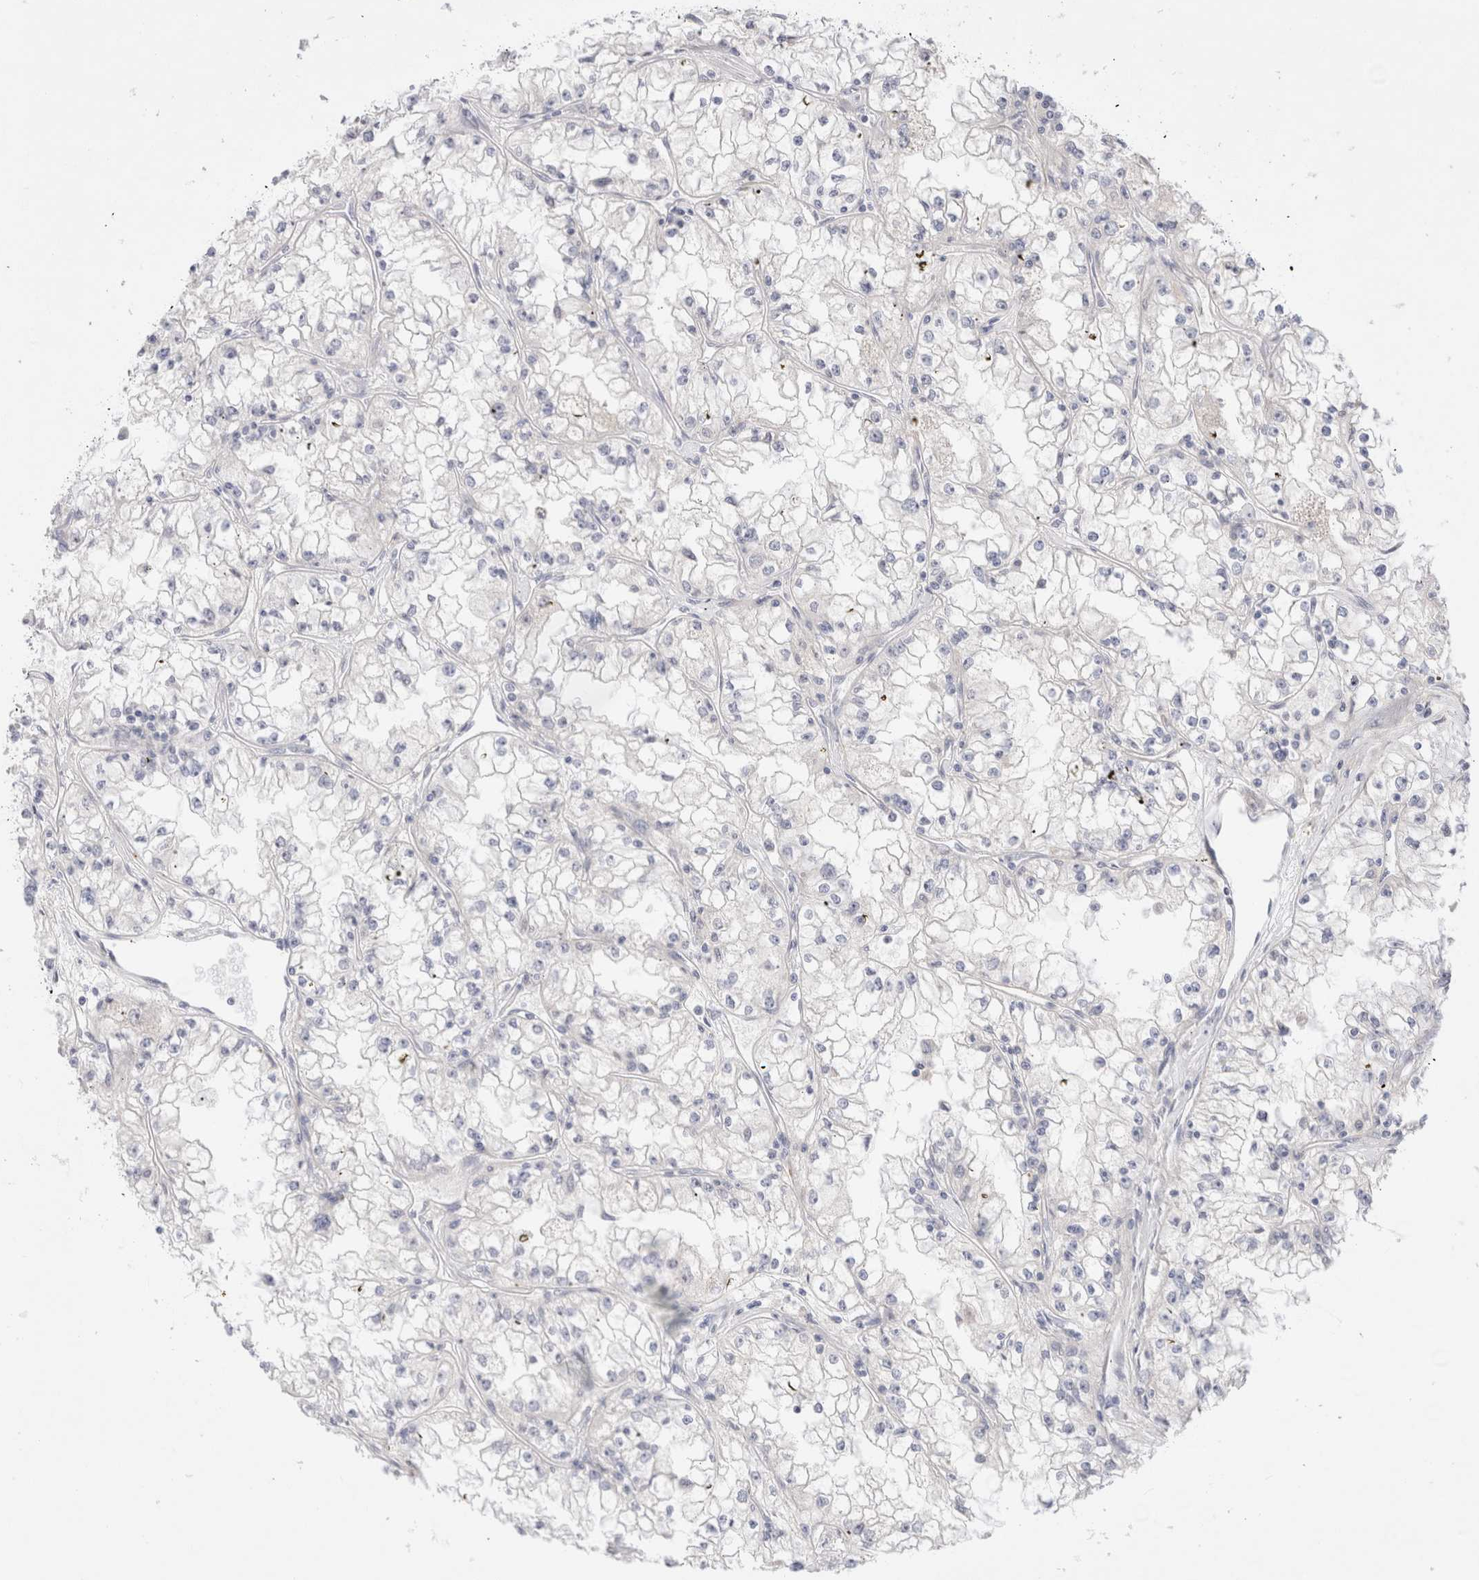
{"staining": {"intensity": "negative", "quantity": "none", "location": "none"}, "tissue": "renal cancer", "cell_type": "Tumor cells", "image_type": "cancer", "snomed": [{"axis": "morphology", "description": "Adenocarcinoma, NOS"}, {"axis": "topography", "description": "Kidney"}], "caption": "IHC micrograph of neoplastic tissue: renal adenocarcinoma stained with DAB exhibits no significant protein positivity in tumor cells.", "gene": "SPATA20", "patient": {"sex": "male", "age": 56}}